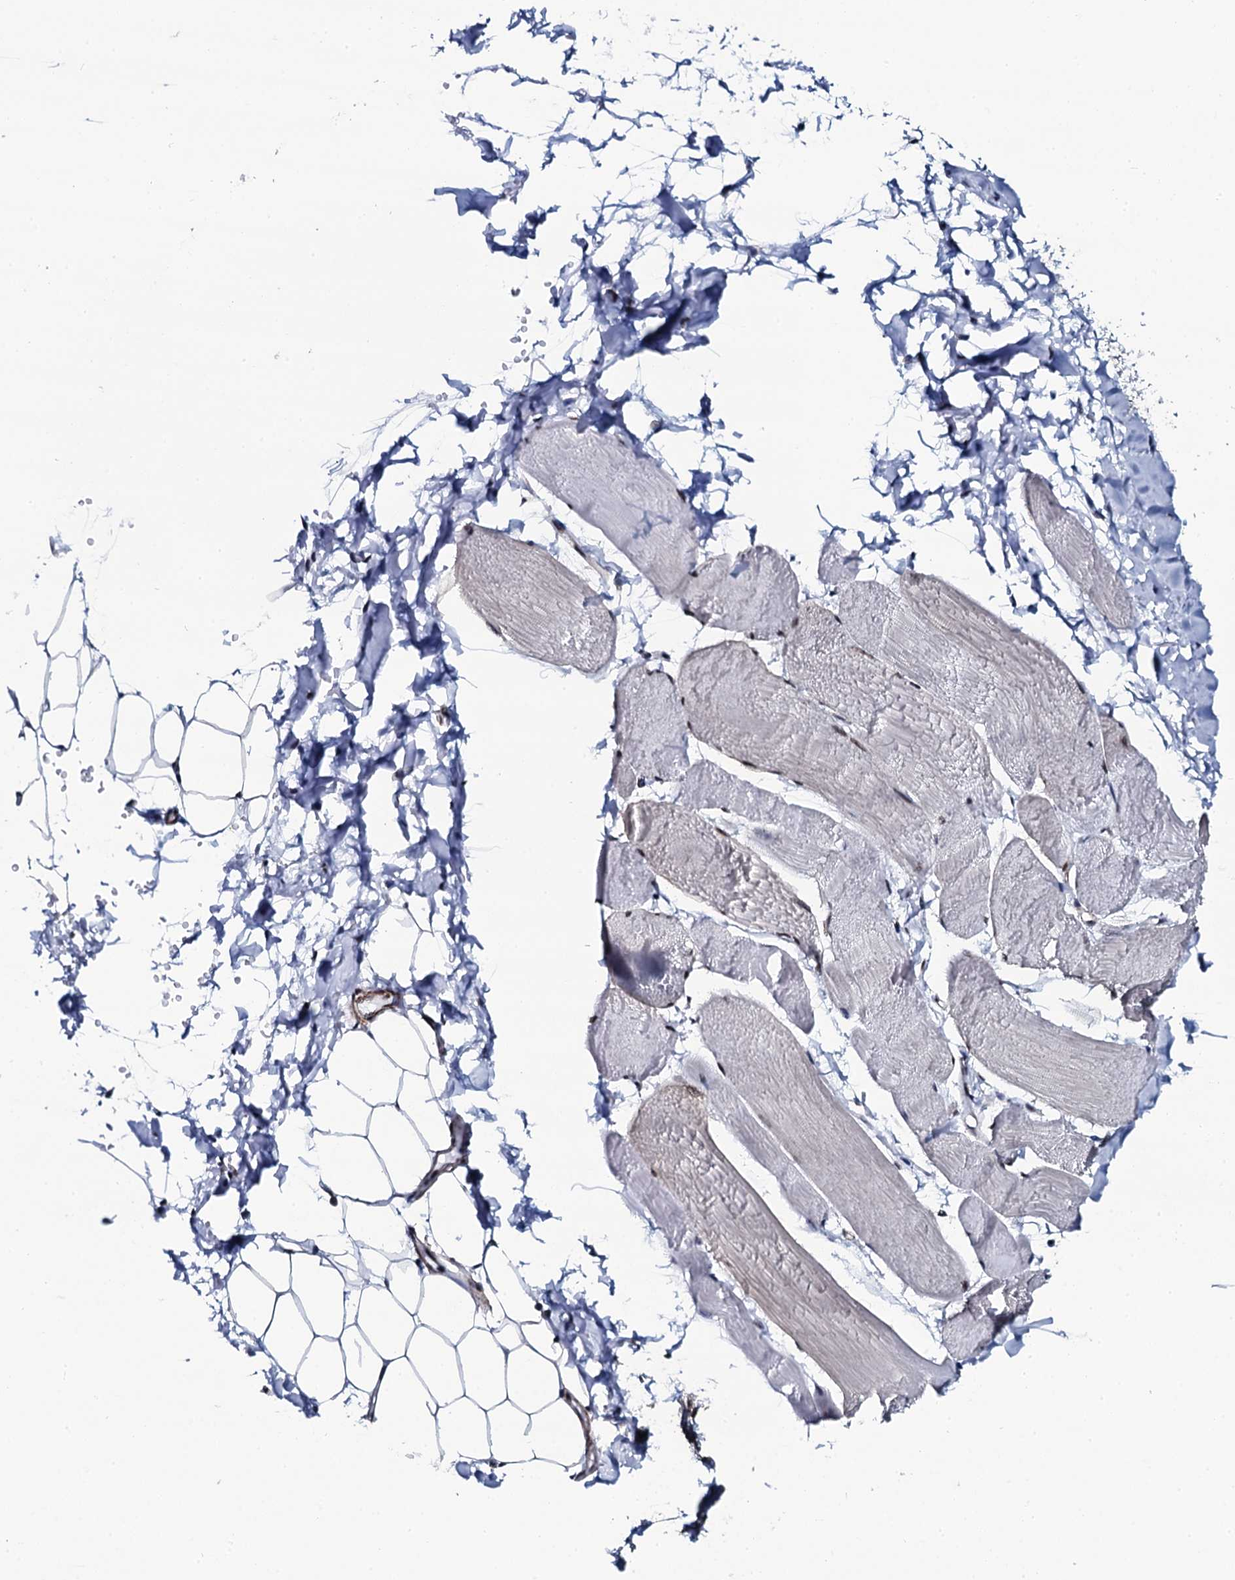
{"staining": {"intensity": "weak", "quantity": "25%-75%", "location": "nuclear"}, "tissue": "skeletal muscle", "cell_type": "Myocytes", "image_type": "normal", "snomed": [{"axis": "morphology", "description": "Normal tissue, NOS"}, {"axis": "morphology", "description": "Basal cell carcinoma"}, {"axis": "topography", "description": "Skeletal muscle"}], "caption": "Immunohistochemistry of benign skeletal muscle shows low levels of weak nuclear positivity in approximately 25%-75% of myocytes.", "gene": "CWC15", "patient": {"sex": "female", "age": 64}}